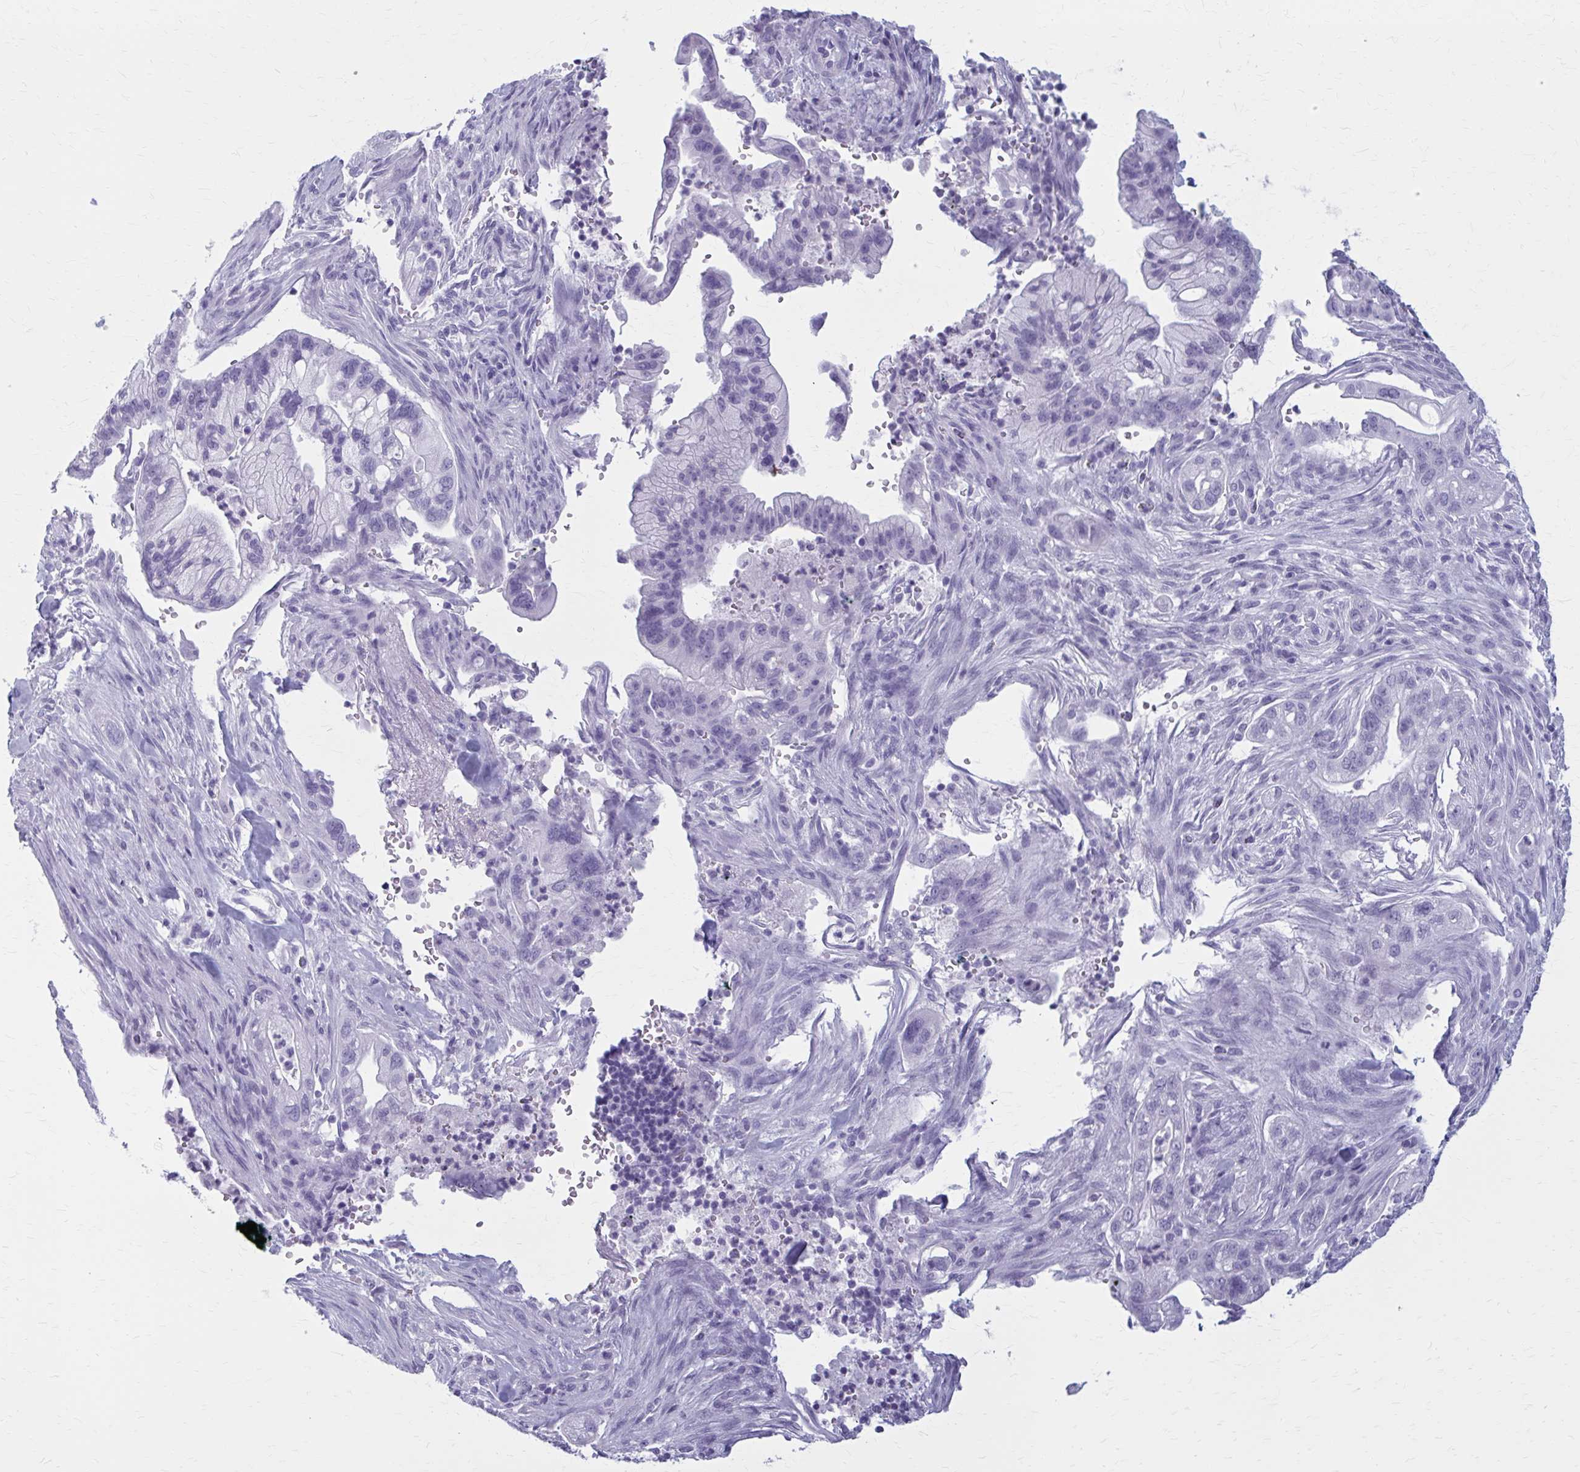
{"staining": {"intensity": "negative", "quantity": "none", "location": "none"}, "tissue": "pancreatic cancer", "cell_type": "Tumor cells", "image_type": "cancer", "snomed": [{"axis": "morphology", "description": "Adenocarcinoma, NOS"}, {"axis": "topography", "description": "Pancreas"}], "caption": "IHC image of neoplastic tissue: human pancreatic cancer (adenocarcinoma) stained with DAB (3,3'-diaminobenzidine) exhibits no significant protein positivity in tumor cells.", "gene": "ZDHHC7", "patient": {"sex": "male", "age": 44}}